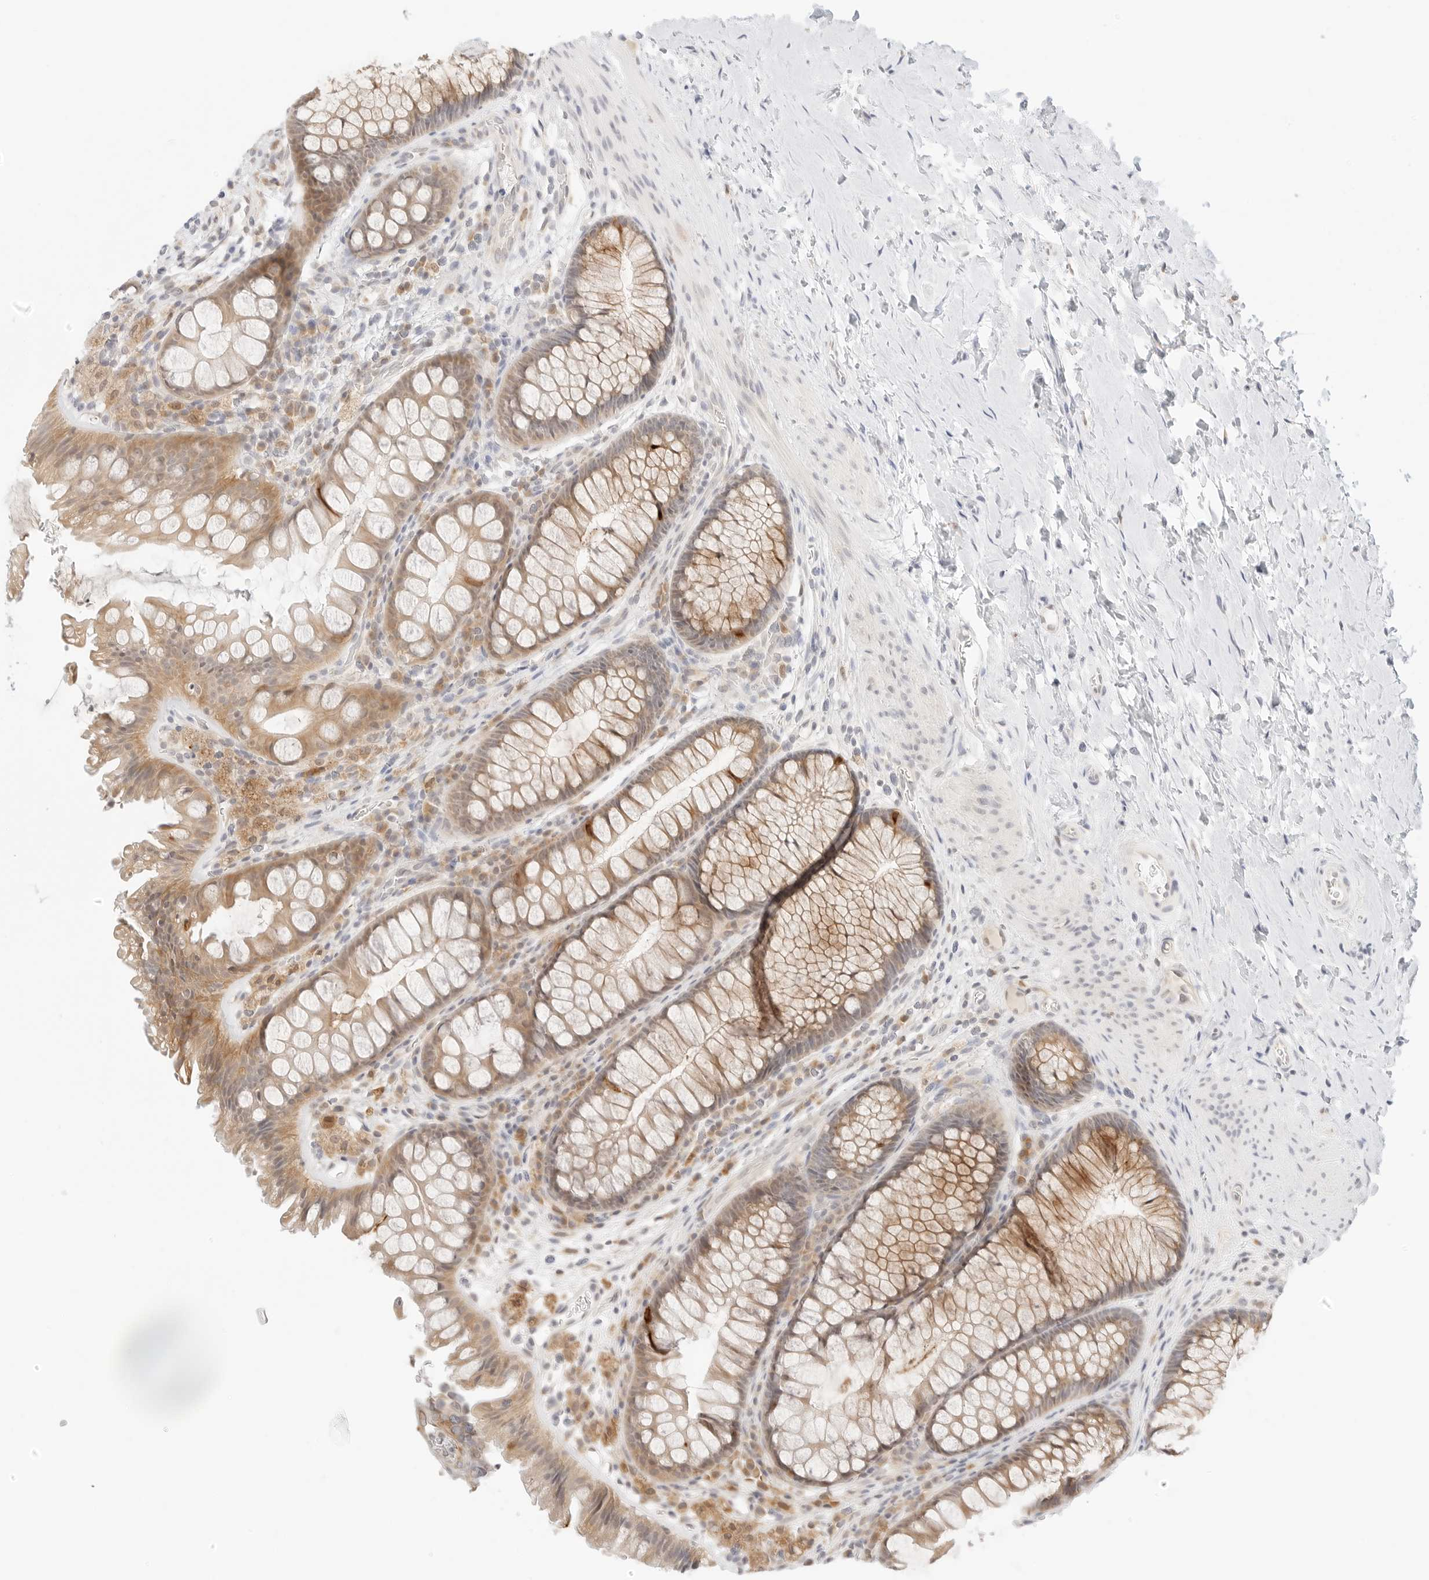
{"staining": {"intensity": "weak", "quantity": "25%-75%", "location": "cytoplasmic/membranous"}, "tissue": "colon", "cell_type": "Endothelial cells", "image_type": "normal", "snomed": [{"axis": "morphology", "description": "Normal tissue, NOS"}, {"axis": "topography", "description": "Colon"}], "caption": "Benign colon was stained to show a protein in brown. There is low levels of weak cytoplasmic/membranous positivity in approximately 25%-75% of endothelial cells.", "gene": "ERO1B", "patient": {"sex": "female", "age": 62}}